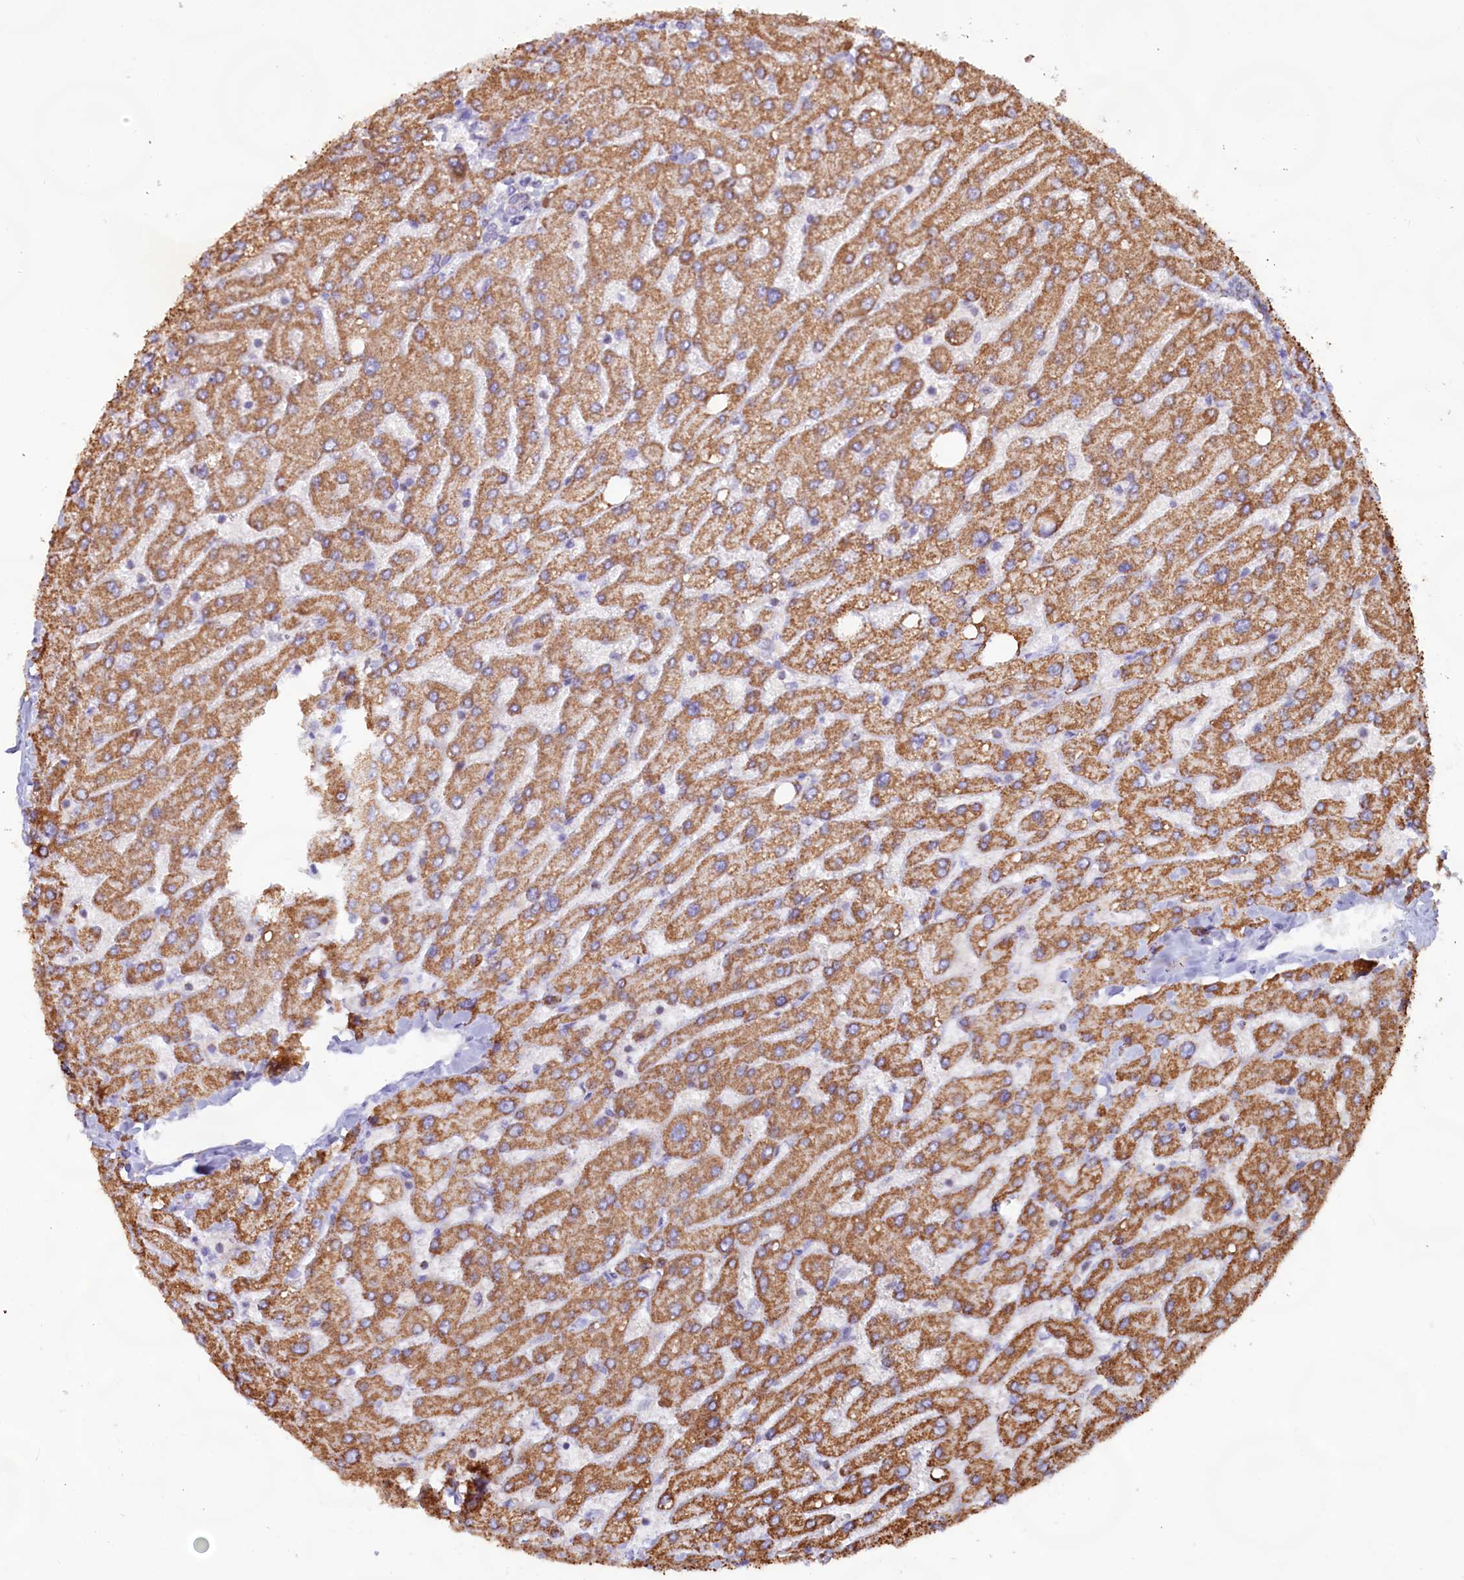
{"staining": {"intensity": "negative", "quantity": "none", "location": "none"}, "tissue": "liver", "cell_type": "Cholangiocytes", "image_type": "normal", "snomed": [{"axis": "morphology", "description": "Normal tissue, NOS"}, {"axis": "topography", "description": "Liver"}], "caption": "Protein analysis of benign liver displays no significant positivity in cholangiocytes.", "gene": "C1D", "patient": {"sex": "male", "age": 55}}